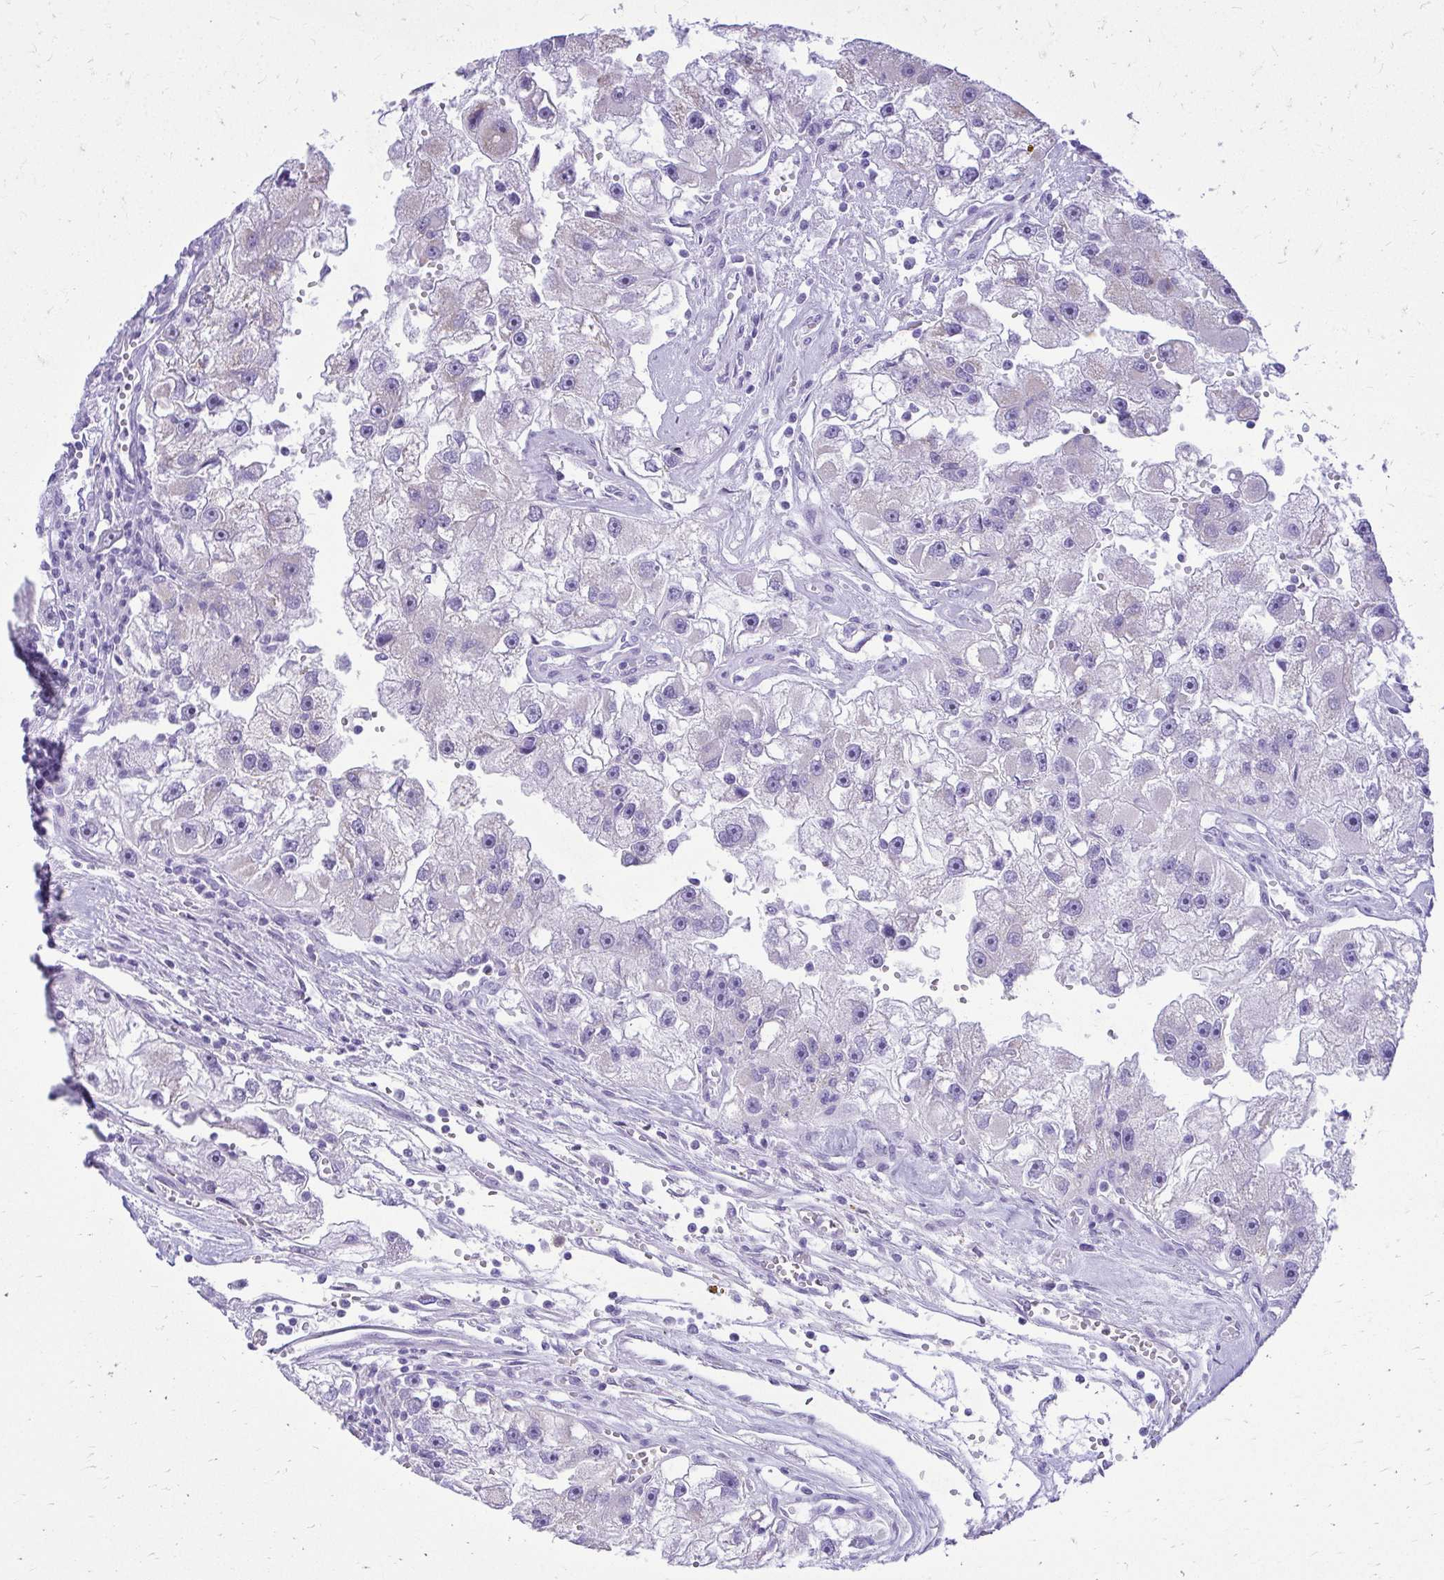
{"staining": {"intensity": "negative", "quantity": "none", "location": "none"}, "tissue": "renal cancer", "cell_type": "Tumor cells", "image_type": "cancer", "snomed": [{"axis": "morphology", "description": "Adenocarcinoma, NOS"}, {"axis": "topography", "description": "Kidney"}], "caption": "DAB immunohistochemical staining of renal cancer reveals no significant expression in tumor cells. Brightfield microscopy of immunohistochemistry stained with DAB (3,3'-diaminobenzidine) (brown) and hematoxylin (blue), captured at high magnification.", "gene": "RALYL", "patient": {"sex": "male", "age": 63}}